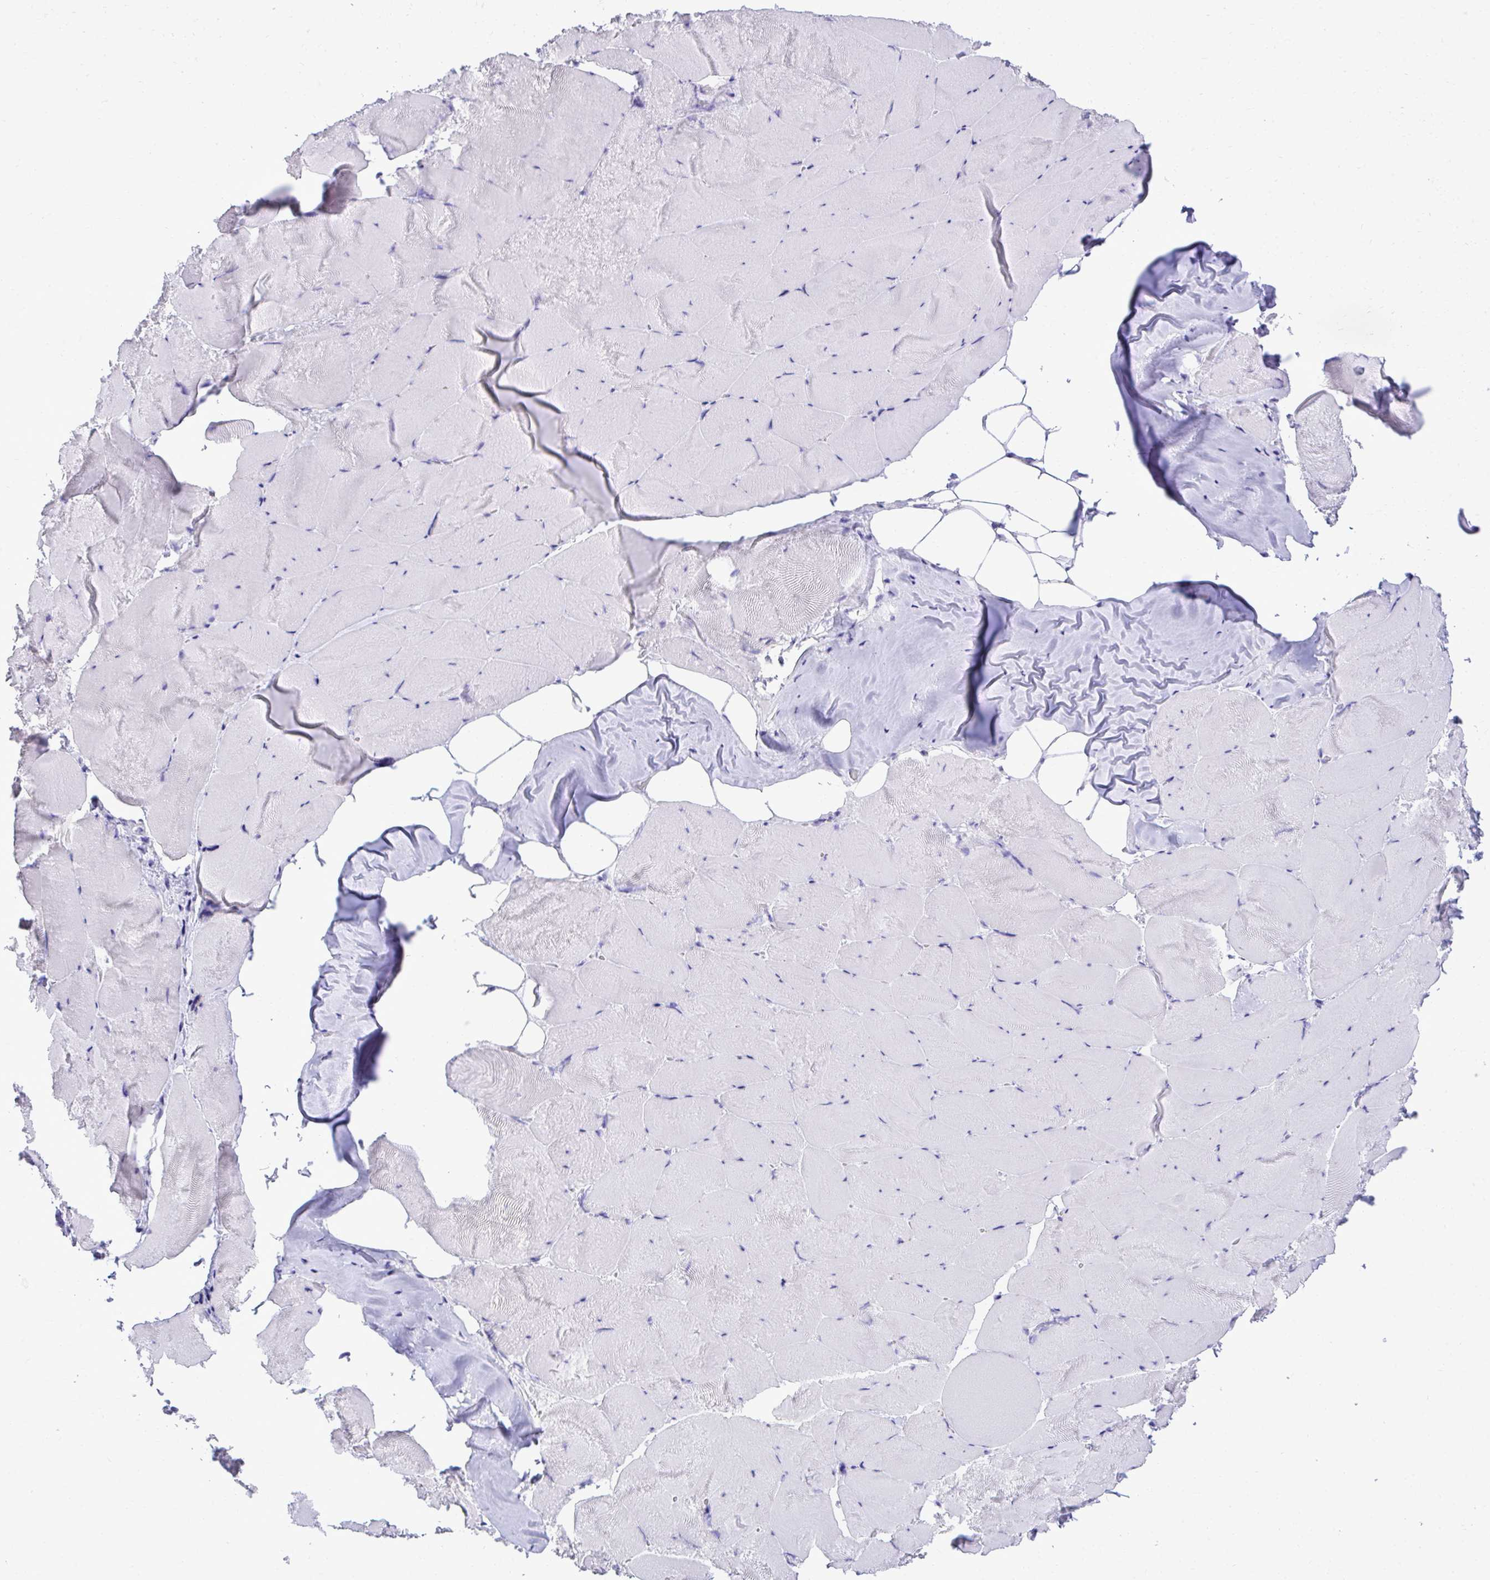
{"staining": {"intensity": "negative", "quantity": "none", "location": "none"}, "tissue": "skeletal muscle", "cell_type": "Myocytes", "image_type": "normal", "snomed": [{"axis": "morphology", "description": "Normal tissue, NOS"}, {"axis": "topography", "description": "Skeletal muscle"}], "caption": "A high-resolution histopathology image shows IHC staining of normal skeletal muscle, which demonstrates no significant staining in myocytes. (Brightfield microscopy of DAB (3,3'-diaminobenzidine) IHC at high magnification).", "gene": "PGM2L1", "patient": {"sex": "female", "age": 64}}